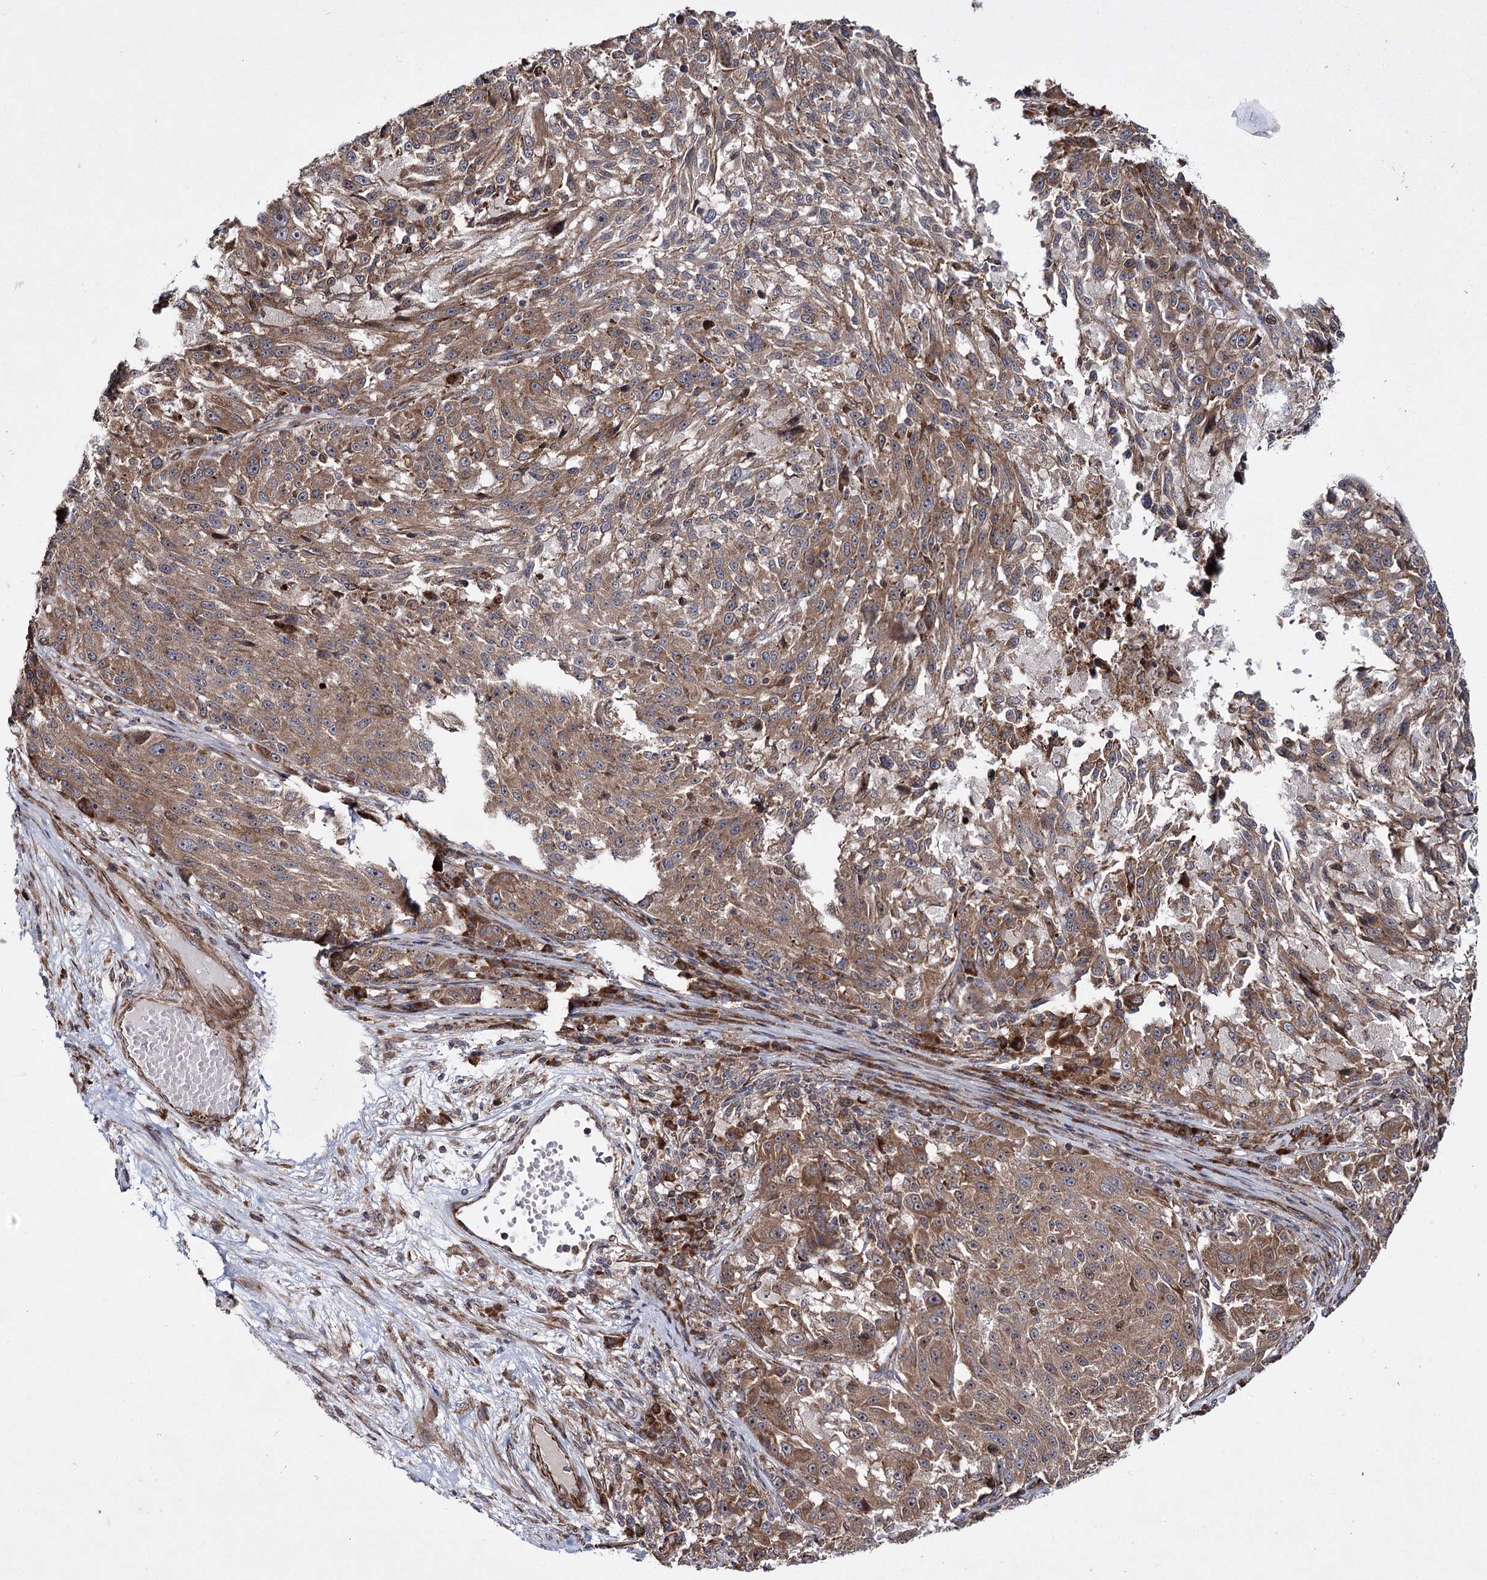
{"staining": {"intensity": "moderate", "quantity": ">75%", "location": "cytoplasmic/membranous"}, "tissue": "melanoma", "cell_type": "Tumor cells", "image_type": "cancer", "snomed": [{"axis": "morphology", "description": "Malignant melanoma, NOS"}, {"axis": "topography", "description": "Skin"}], "caption": "Immunohistochemical staining of human malignant melanoma displays medium levels of moderate cytoplasmic/membranous protein expression in about >75% of tumor cells. (Stains: DAB (3,3'-diaminobenzidine) in brown, nuclei in blue, Microscopy: brightfield microscopy at high magnification).", "gene": "HECTD2", "patient": {"sex": "male", "age": 53}}